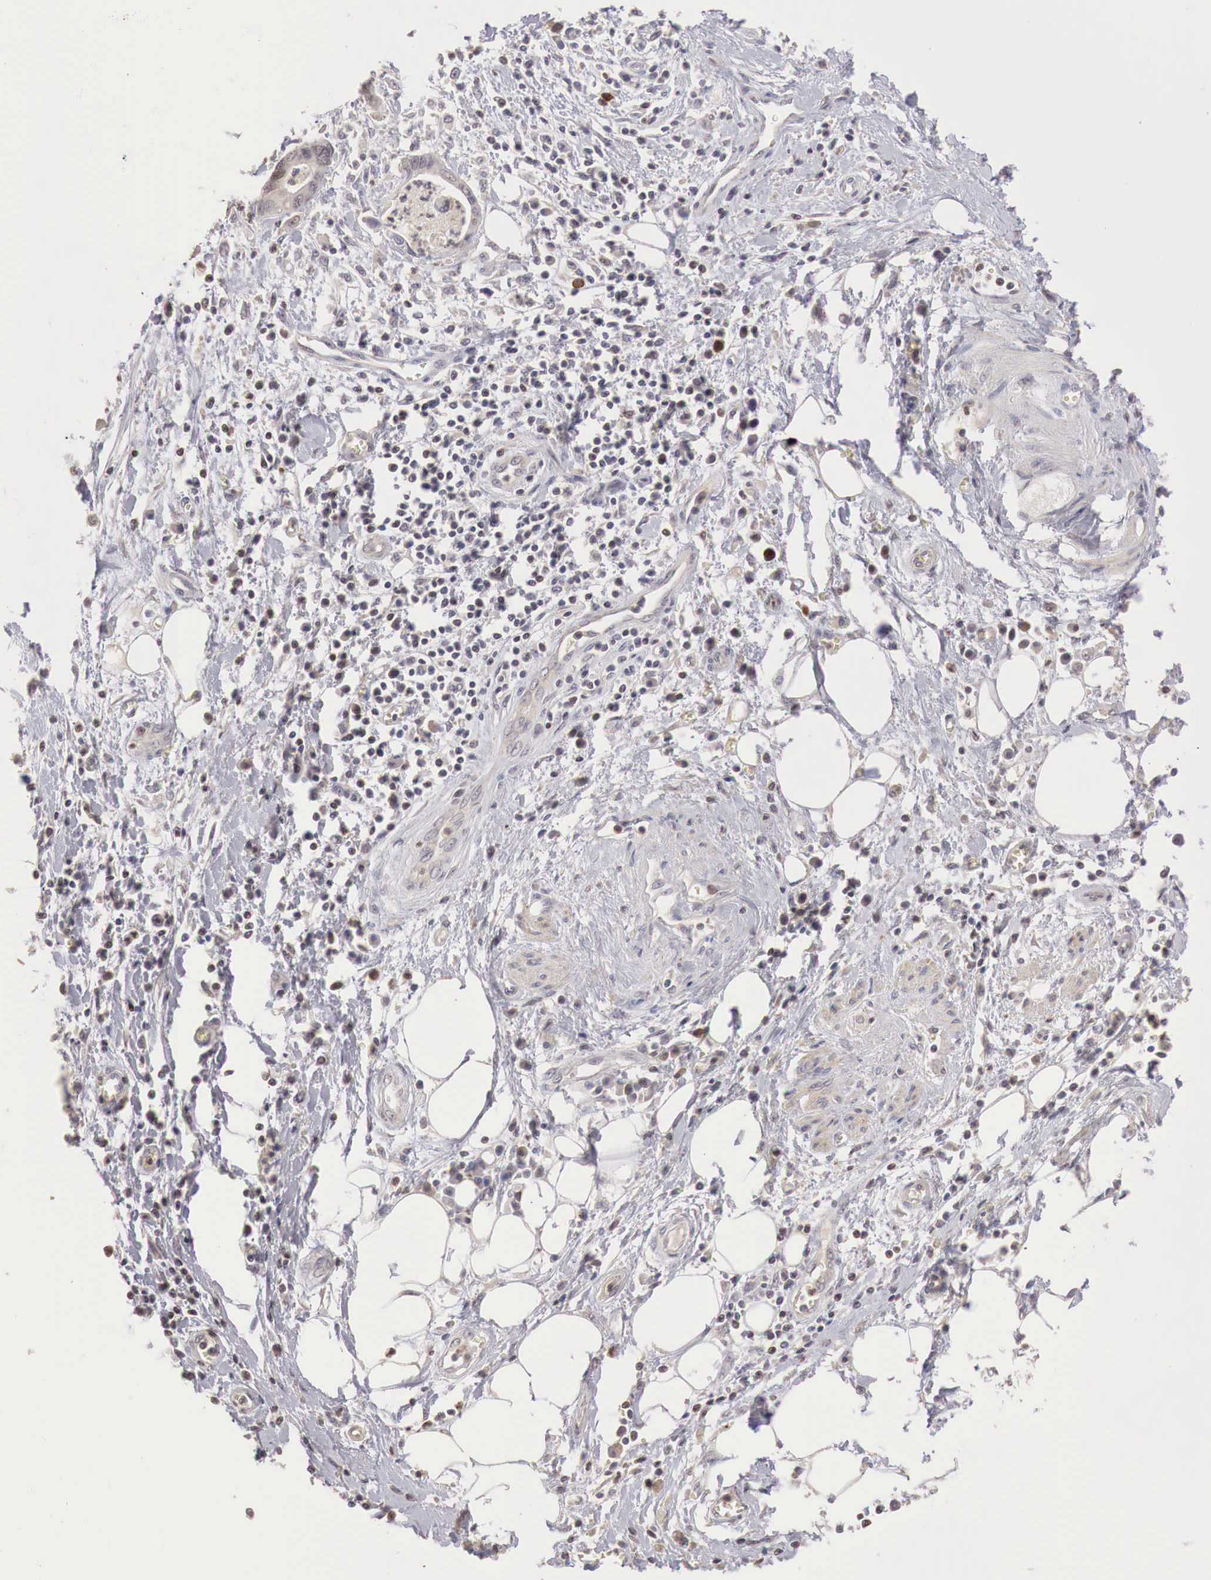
{"staining": {"intensity": "weak", "quantity": ">75%", "location": "cytoplasmic/membranous"}, "tissue": "pancreatic cancer", "cell_type": "Tumor cells", "image_type": "cancer", "snomed": [{"axis": "morphology", "description": "Adenocarcinoma, NOS"}, {"axis": "topography", "description": "Pancreas"}], "caption": "Pancreatic cancer stained for a protein (brown) demonstrates weak cytoplasmic/membranous positive expression in about >75% of tumor cells.", "gene": "TBC1D9", "patient": {"sex": "female", "age": 70}}